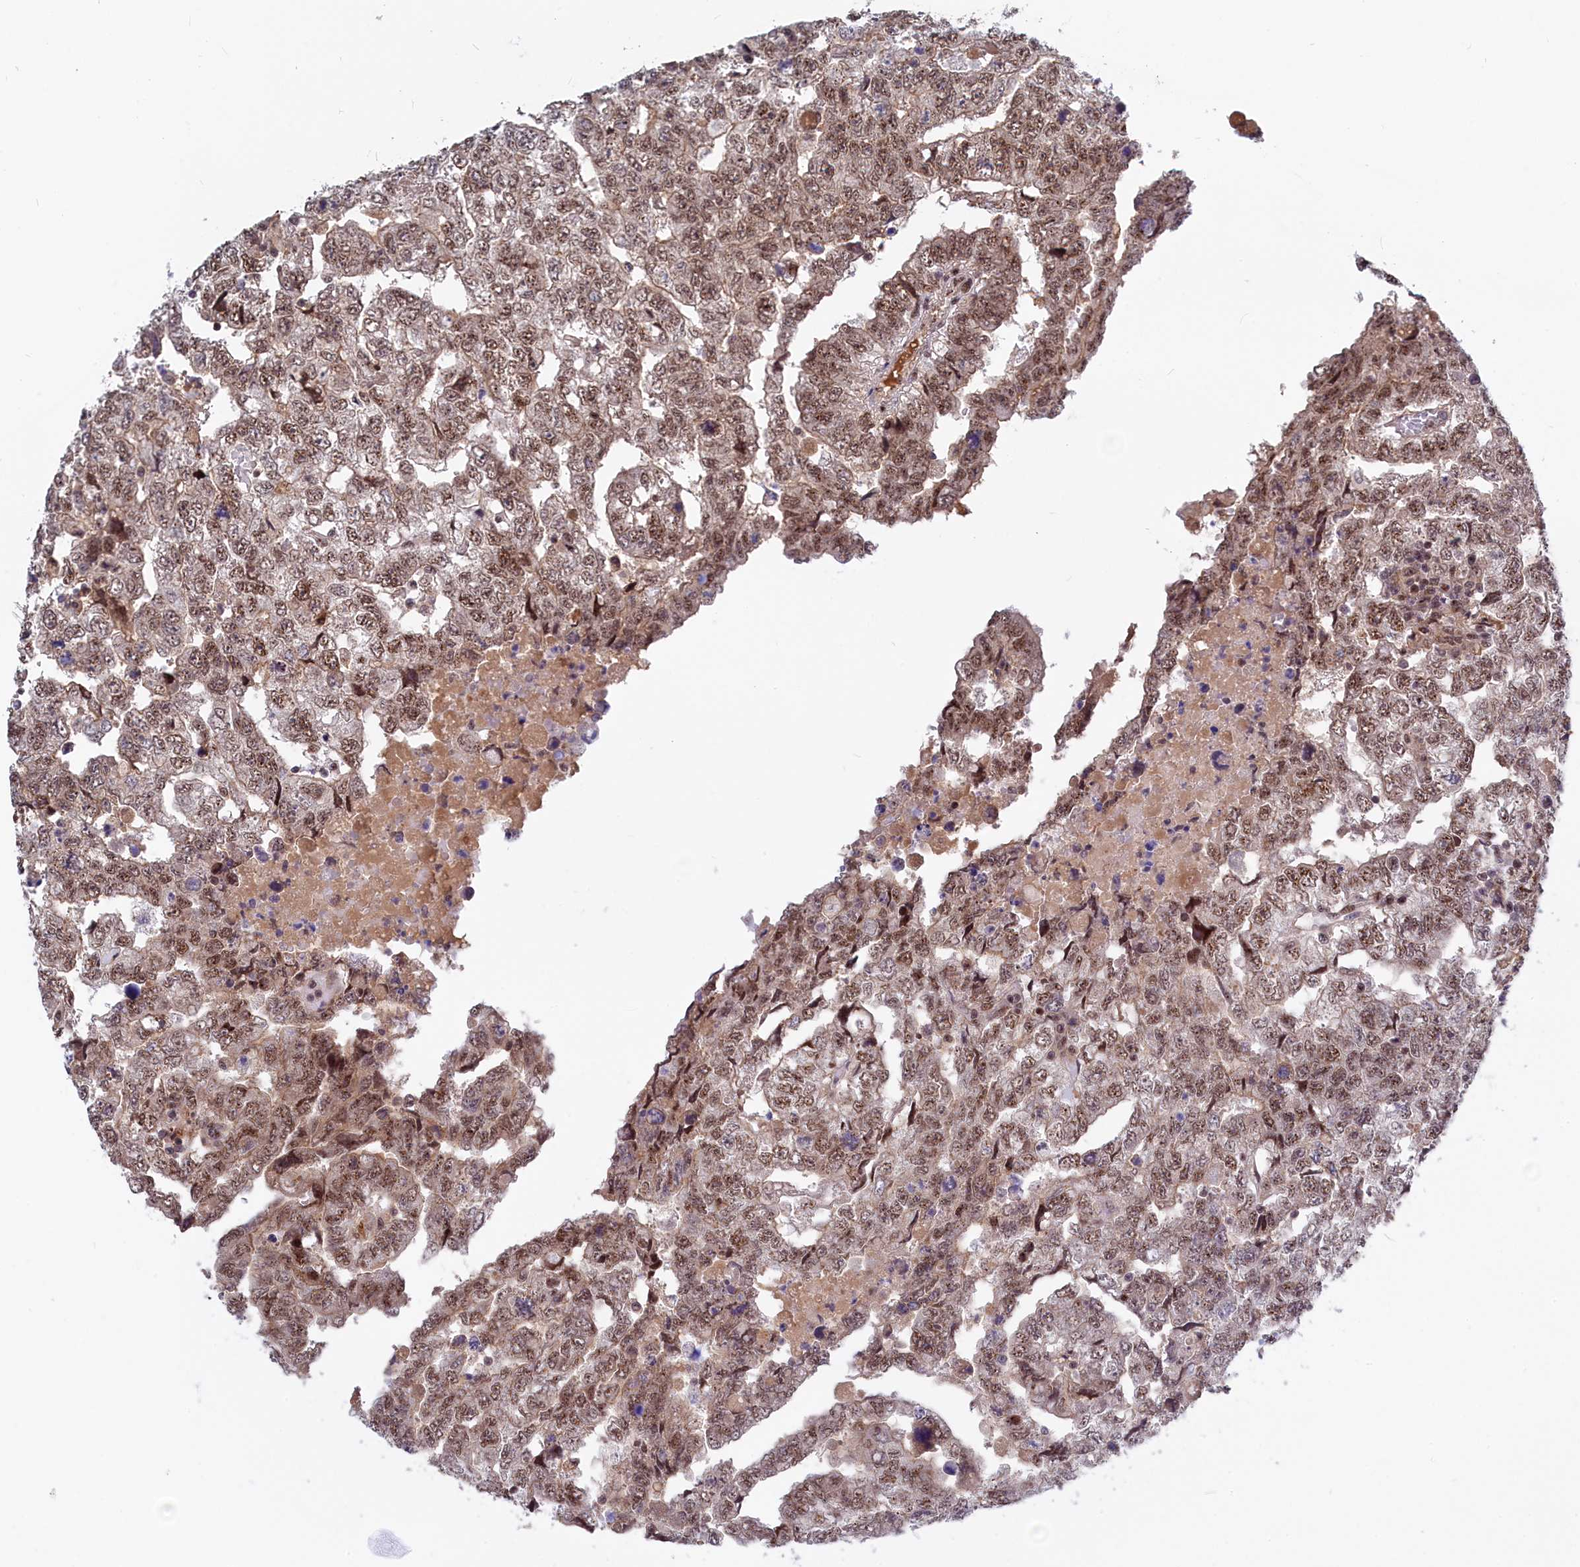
{"staining": {"intensity": "moderate", "quantity": ">75%", "location": "nuclear"}, "tissue": "testis cancer", "cell_type": "Tumor cells", "image_type": "cancer", "snomed": [{"axis": "morphology", "description": "Carcinoma, Embryonal, NOS"}, {"axis": "topography", "description": "Testis"}], "caption": "About >75% of tumor cells in human testis embryonal carcinoma show moderate nuclear protein expression as visualized by brown immunohistochemical staining.", "gene": "TAB1", "patient": {"sex": "male", "age": 36}}